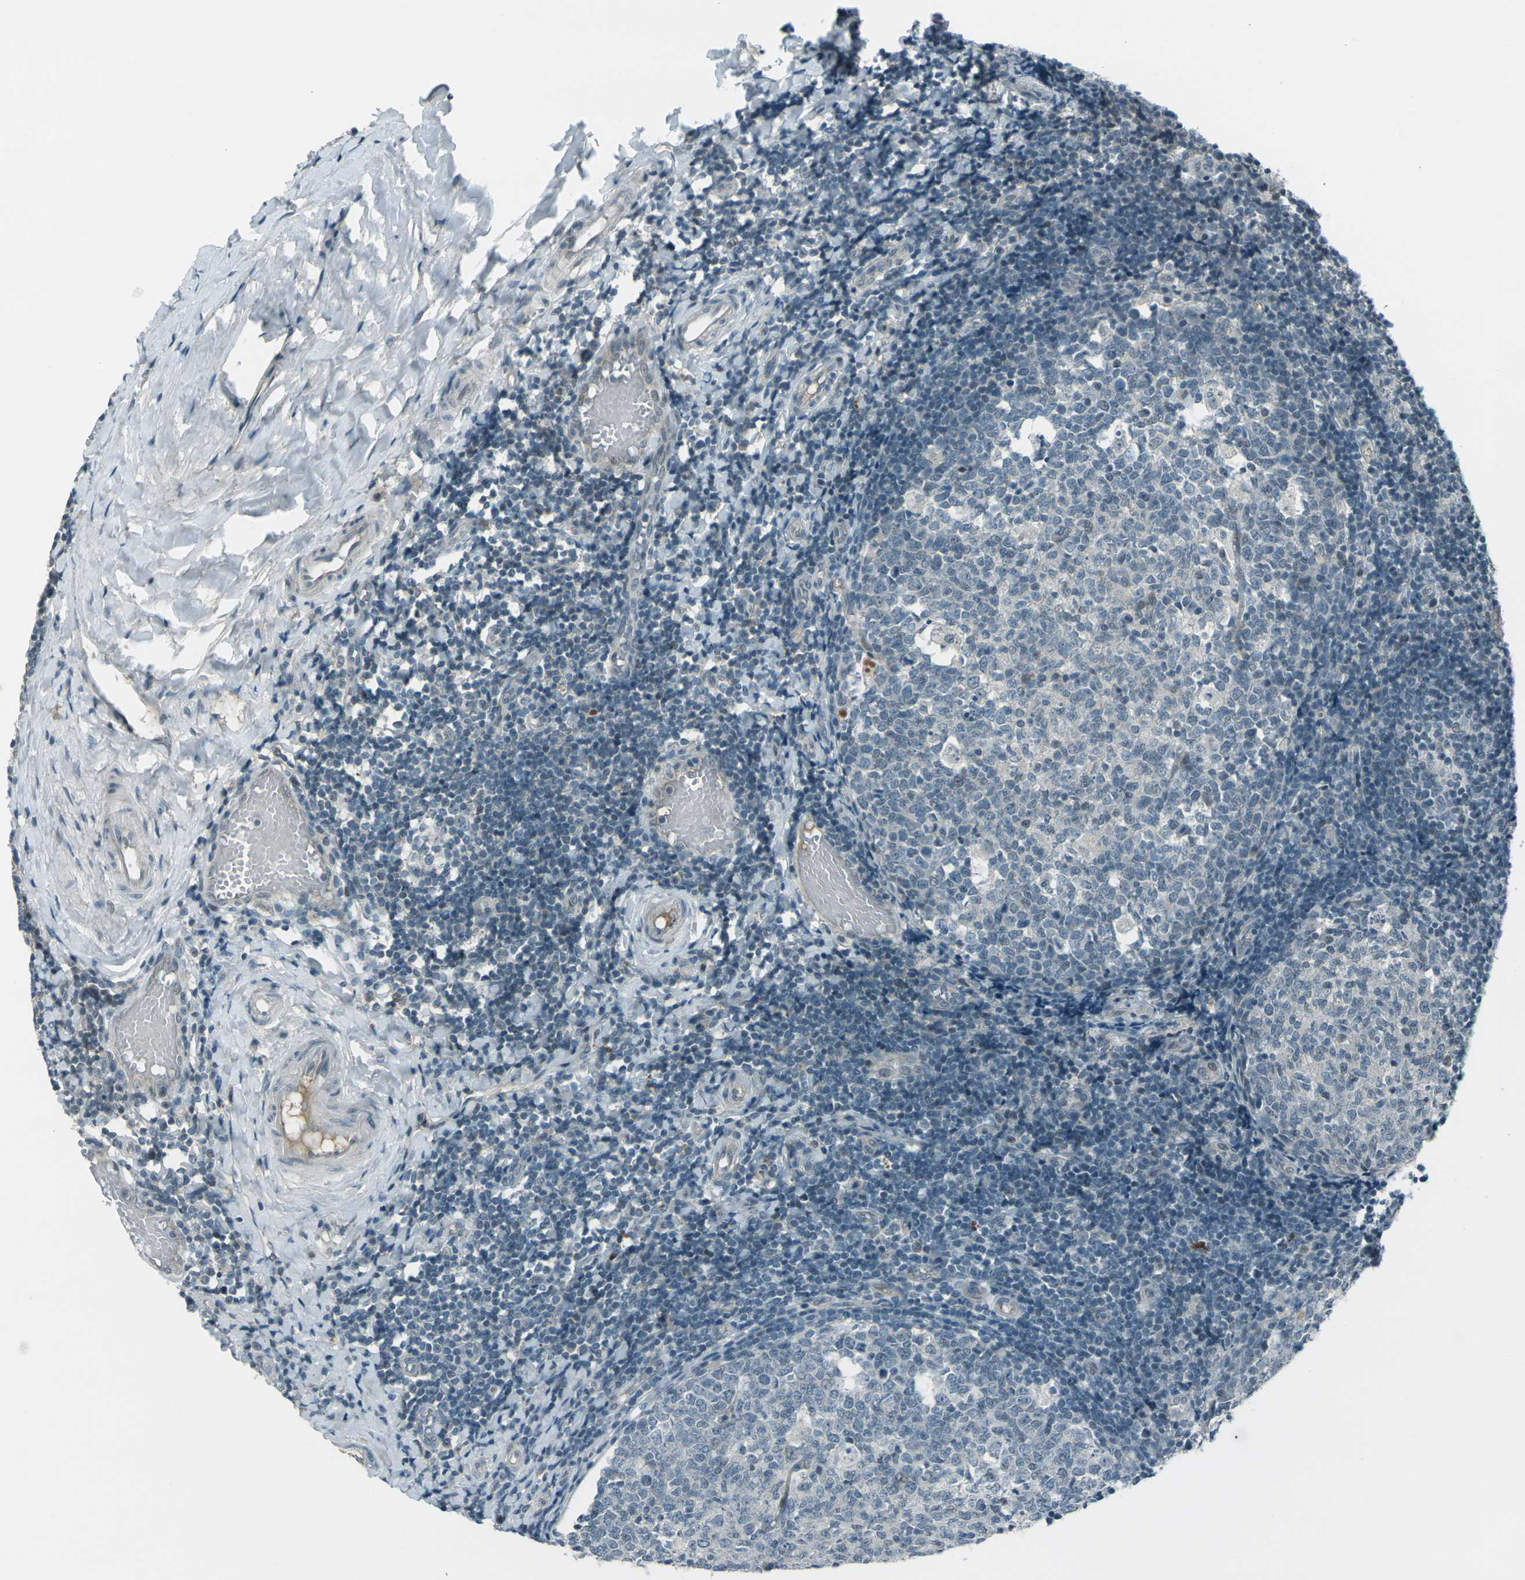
{"staining": {"intensity": "negative", "quantity": "none", "location": "none"}, "tissue": "tonsil", "cell_type": "Germinal center cells", "image_type": "normal", "snomed": [{"axis": "morphology", "description": "Normal tissue, NOS"}, {"axis": "topography", "description": "Tonsil"}], "caption": "Histopathology image shows no protein expression in germinal center cells of normal tonsil.", "gene": "GPR19", "patient": {"sex": "female", "age": 19}}